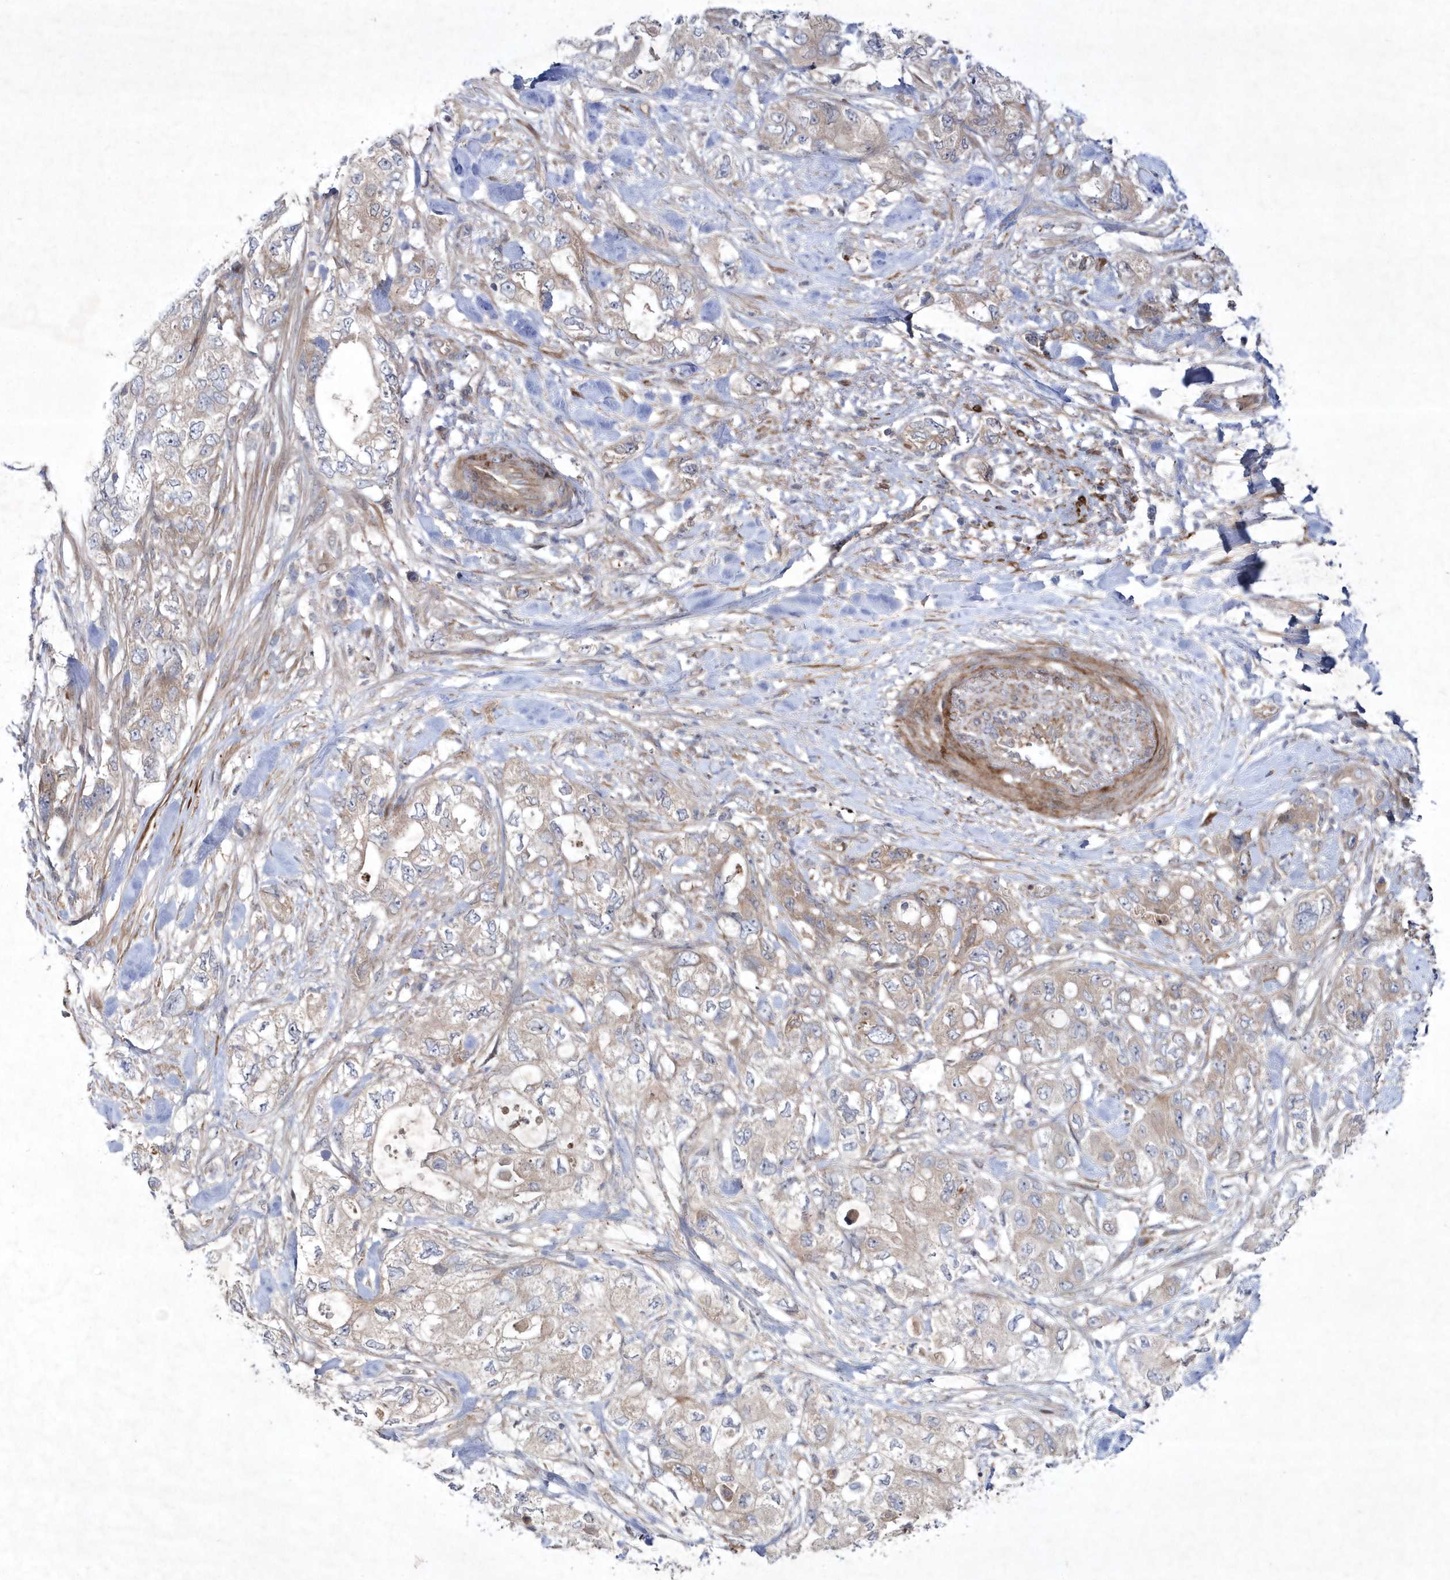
{"staining": {"intensity": "weak", "quantity": "25%-75%", "location": "cytoplasmic/membranous"}, "tissue": "pancreatic cancer", "cell_type": "Tumor cells", "image_type": "cancer", "snomed": [{"axis": "morphology", "description": "Adenocarcinoma, NOS"}, {"axis": "topography", "description": "Pancreas"}], "caption": "Protein staining by IHC displays weak cytoplasmic/membranous expression in about 25%-75% of tumor cells in pancreatic adenocarcinoma.", "gene": "DSPP", "patient": {"sex": "female", "age": 73}}